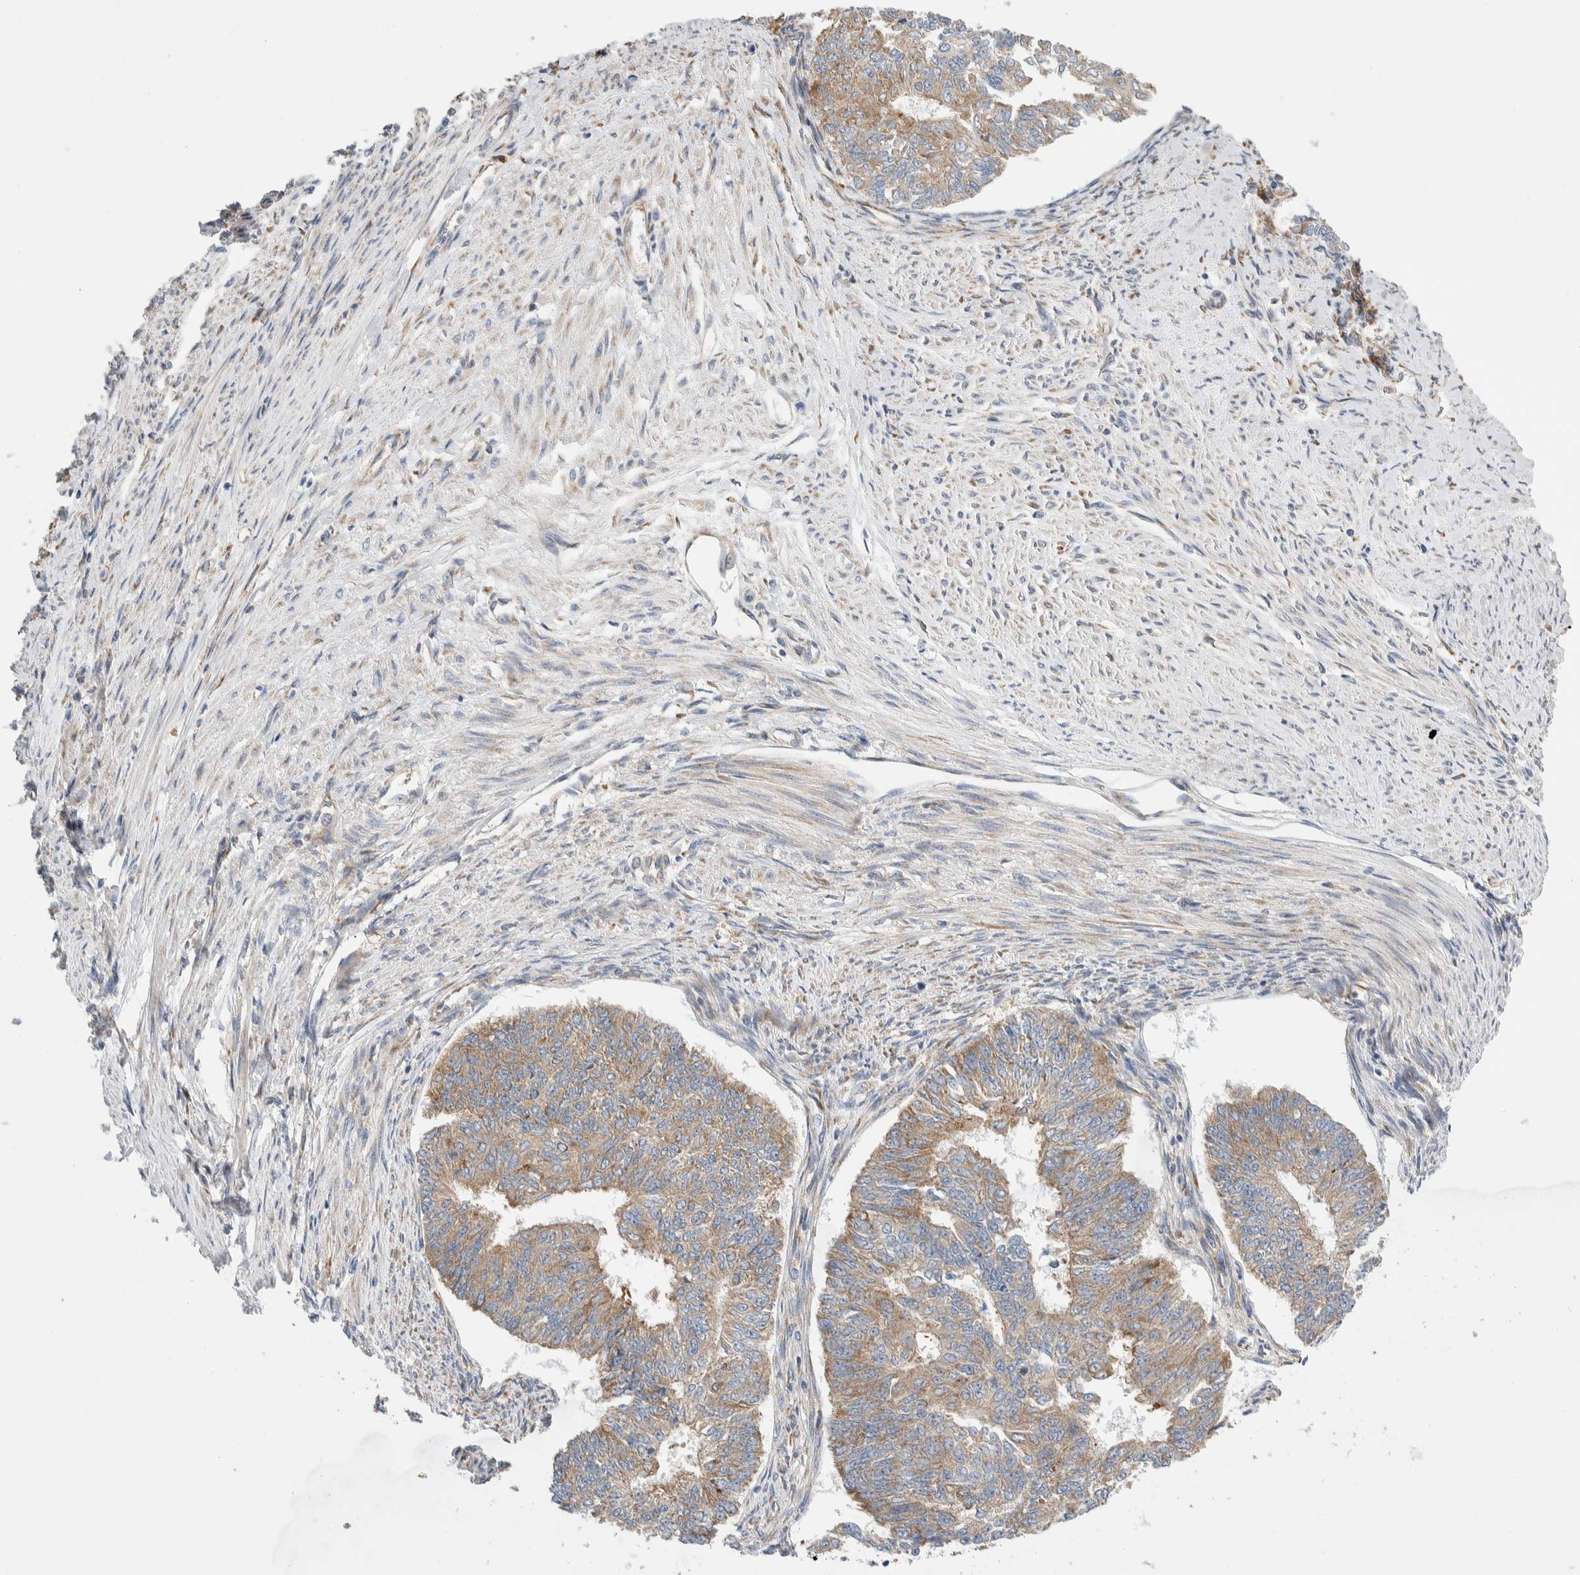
{"staining": {"intensity": "weak", "quantity": ">75%", "location": "cytoplasmic/membranous"}, "tissue": "endometrial cancer", "cell_type": "Tumor cells", "image_type": "cancer", "snomed": [{"axis": "morphology", "description": "Adenocarcinoma, NOS"}, {"axis": "topography", "description": "Endometrium"}], "caption": "Immunohistochemistry (DAB) staining of human endometrial cancer shows weak cytoplasmic/membranous protein staining in approximately >75% of tumor cells. (DAB IHC, brown staining for protein, blue staining for nuclei).", "gene": "RACK1", "patient": {"sex": "female", "age": 32}}